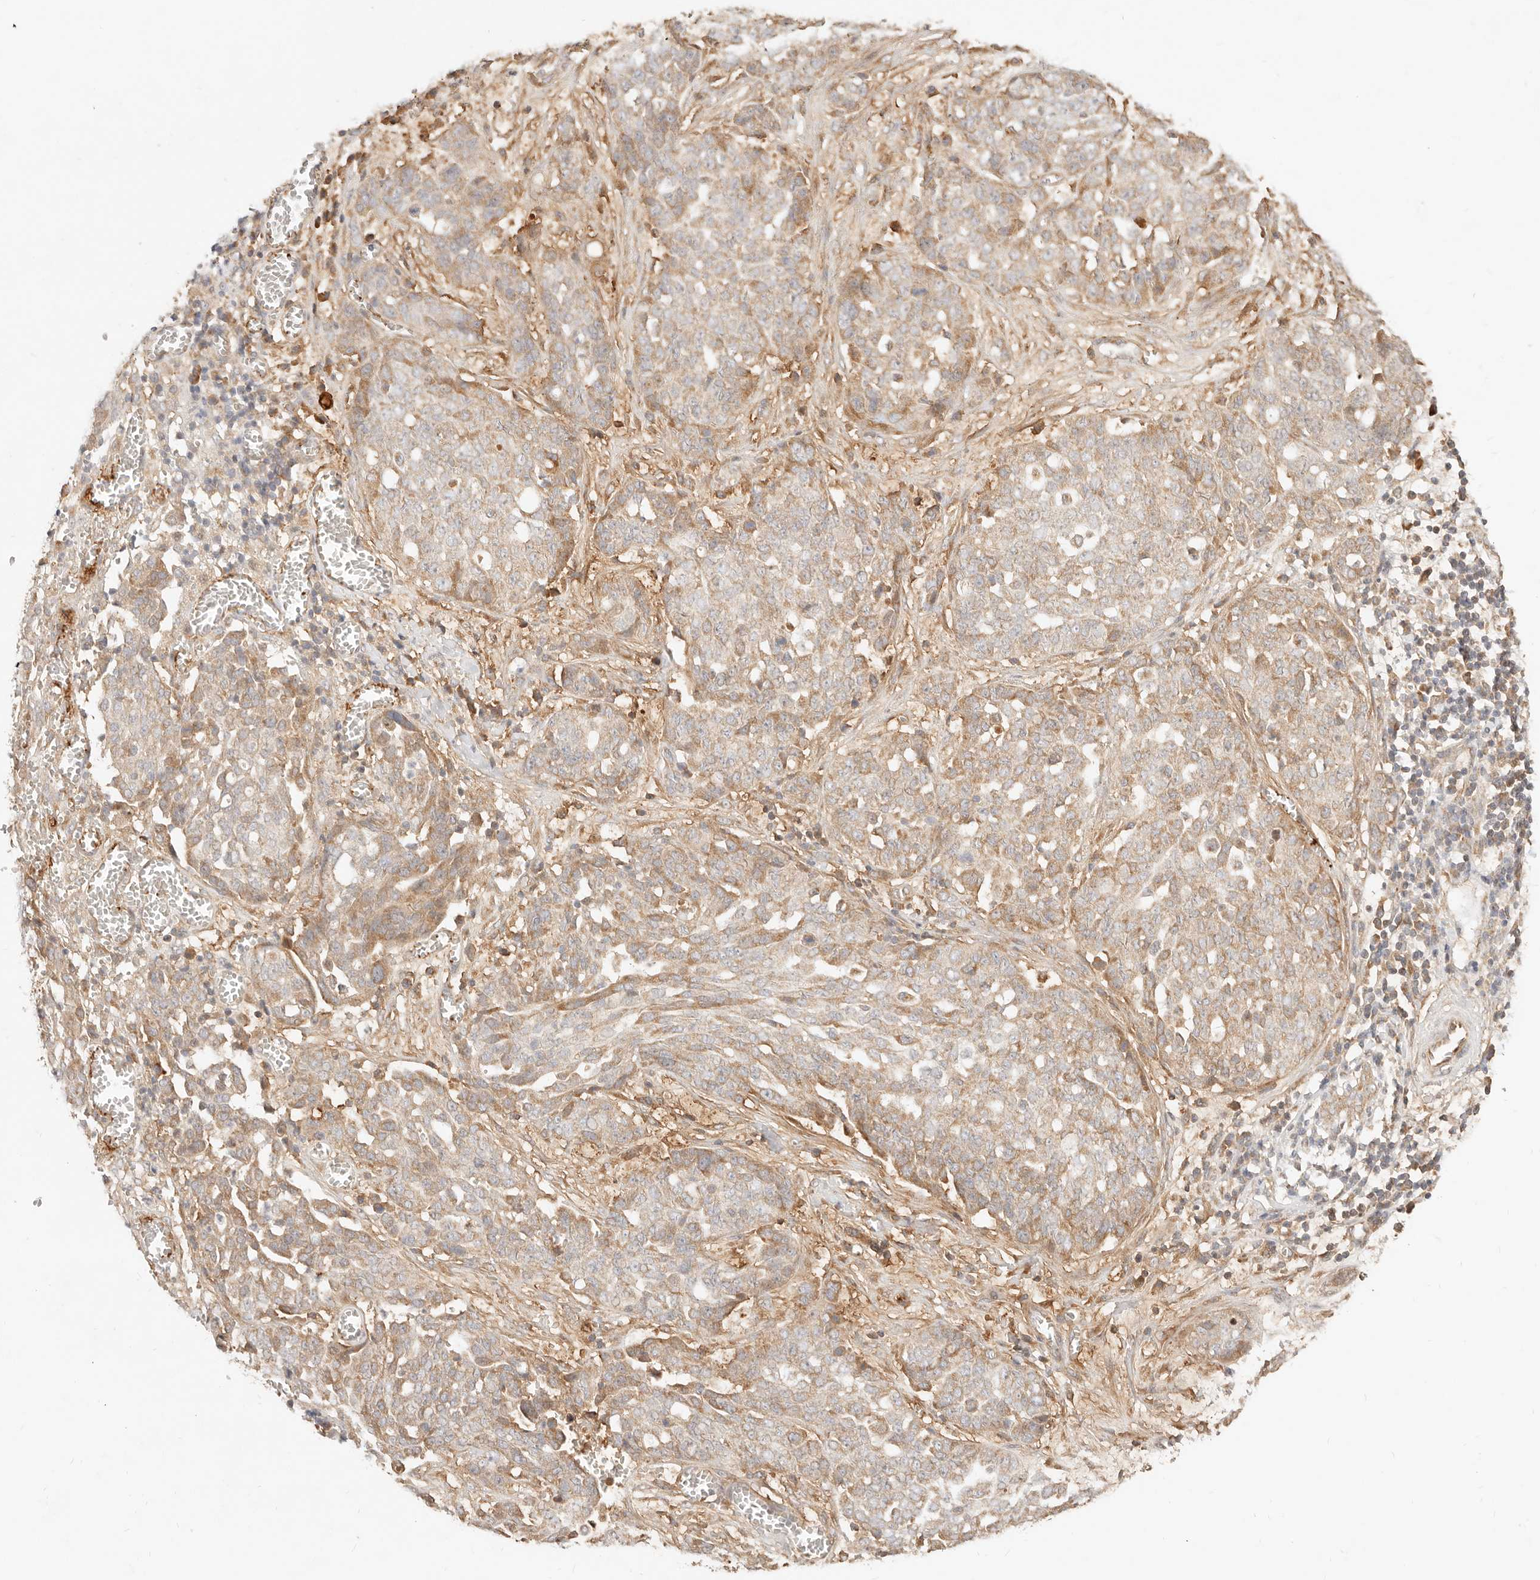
{"staining": {"intensity": "moderate", "quantity": "25%-75%", "location": "cytoplasmic/membranous"}, "tissue": "ovarian cancer", "cell_type": "Tumor cells", "image_type": "cancer", "snomed": [{"axis": "morphology", "description": "Cystadenocarcinoma, serous, NOS"}, {"axis": "topography", "description": "Soft tissue"}, {"axis": "topography", "description": "Ovary"}], "caption": "Brown immunohistochemical staining in human ovarian serous cystadenocarcinoma reveals moderate cytoplasmic/membranous staining in about 25%-75% of tumor cells.", "gene": "UBXN10", "patient": {"sex": "female", "age": 57}}